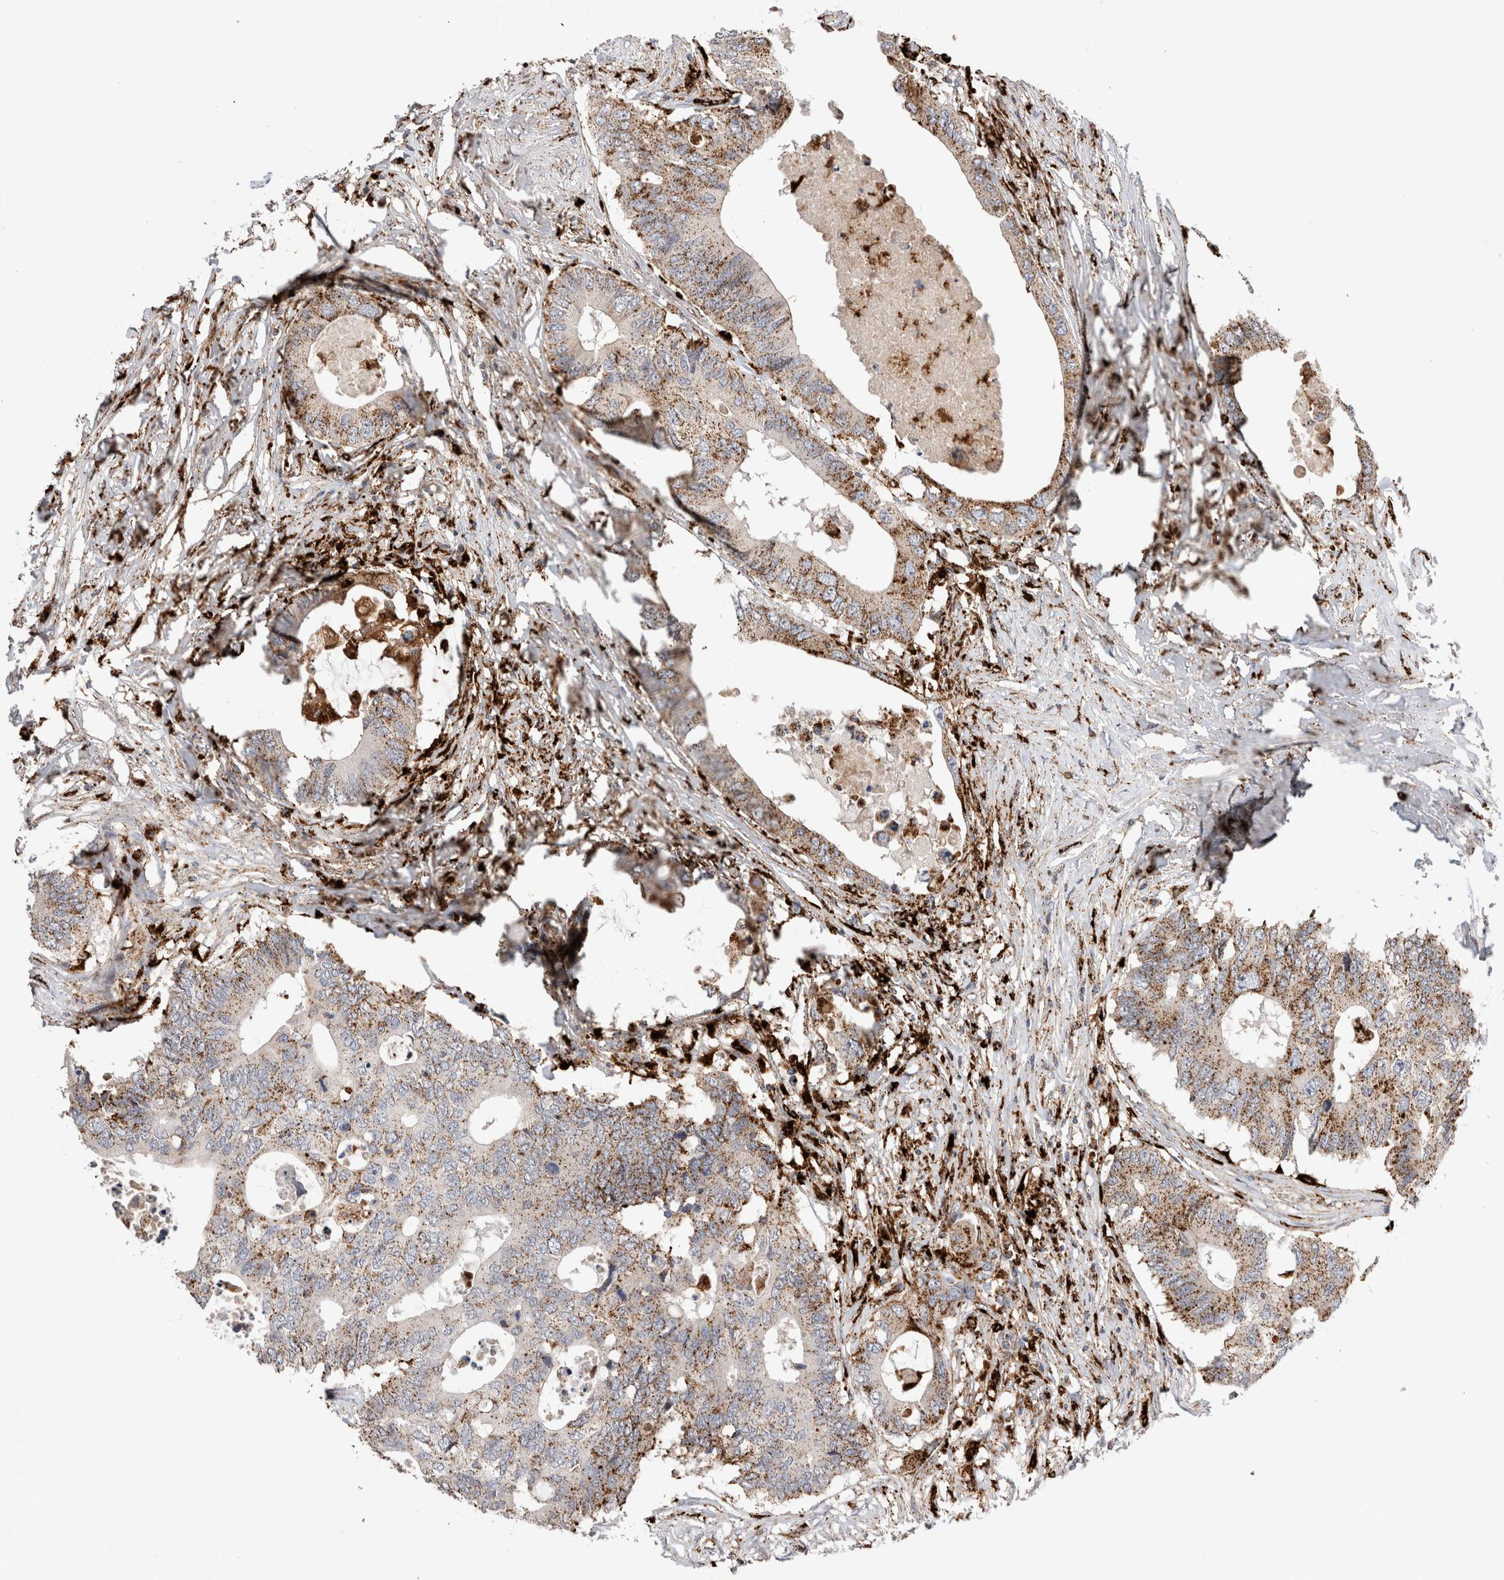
{"staining": {"intensity": "moderate", "quantity": ">75%", "location": "cytoplasmic/membranous"}, "tissue": "colorectal cancer", "cell_type": "Tumor cells", "image_type": "cancer", "snomed": [{"axis": "morphology", "description": "Adenocarcinoma, NOS"}, {"axis": "topography", "description": "Colon"}], "caption": "Protein staining of adenocarcinoma (colorectal) tissue shows moderate cytoplasmic/membranous staining in about >75% of tumor cells.", "gene": "CTSA", "patient": {"sex": "male", "age": 71}}